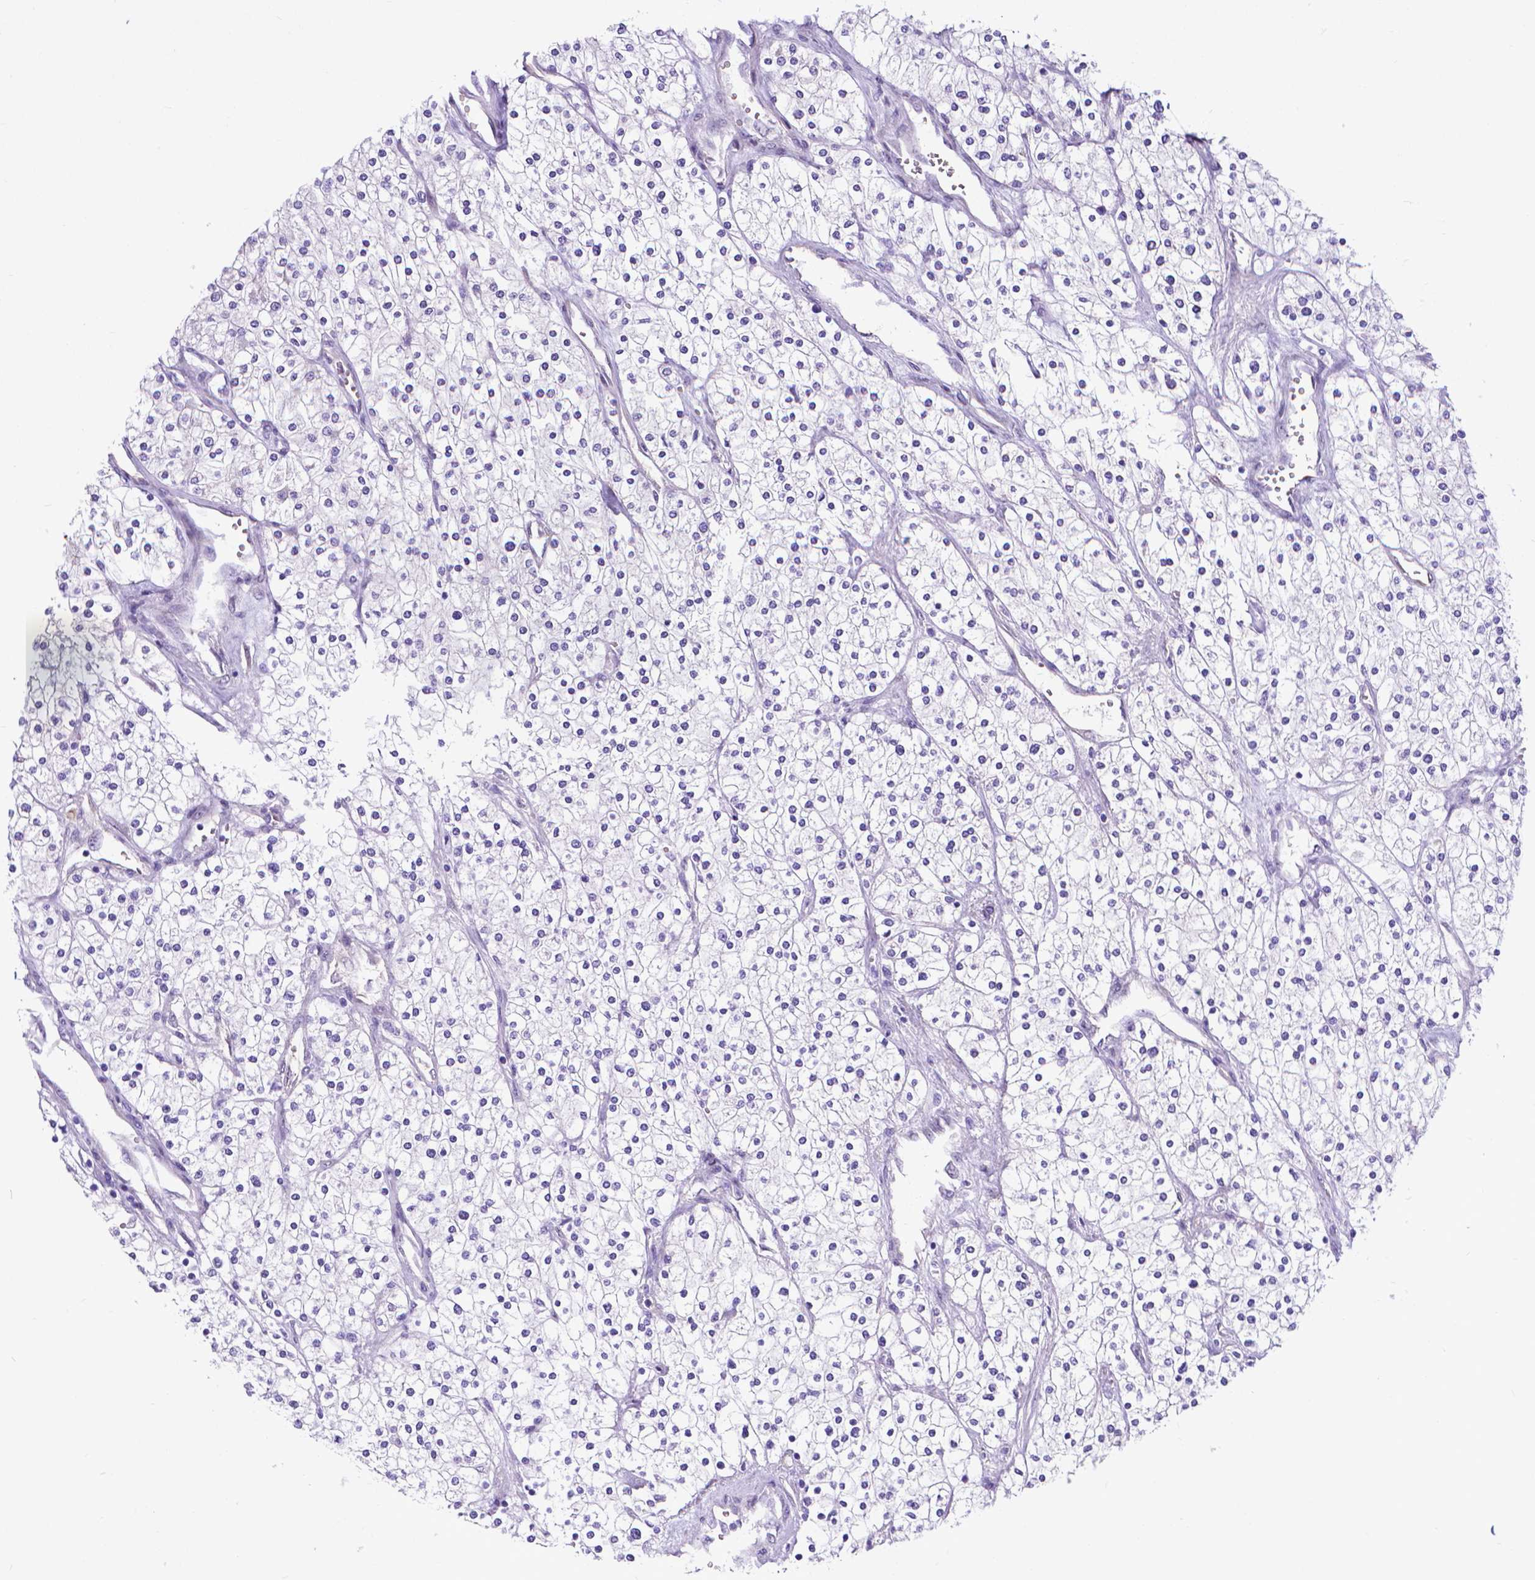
{"staining": {"intensity": "negative", "quantity": "none", "location": "none"}, "tissue": "renal cancer", "cell_type": "Tumor cells", "image_type": "cancer", "snomed": [{"axis": "morphology", "description": "Adenocarcinoma, NOS"}, {"axis": "topography", "description": "Kidney"}], "caption": "A micrograph of human adenocarcinoma (renal) is negative for staining in tumor cells. (DAB immunohistochemistry (IHC) visualized using brightfield microscopy, high magnification).", "gene": "CLIC4", "patient": {"sex": "male", "age": 80}}